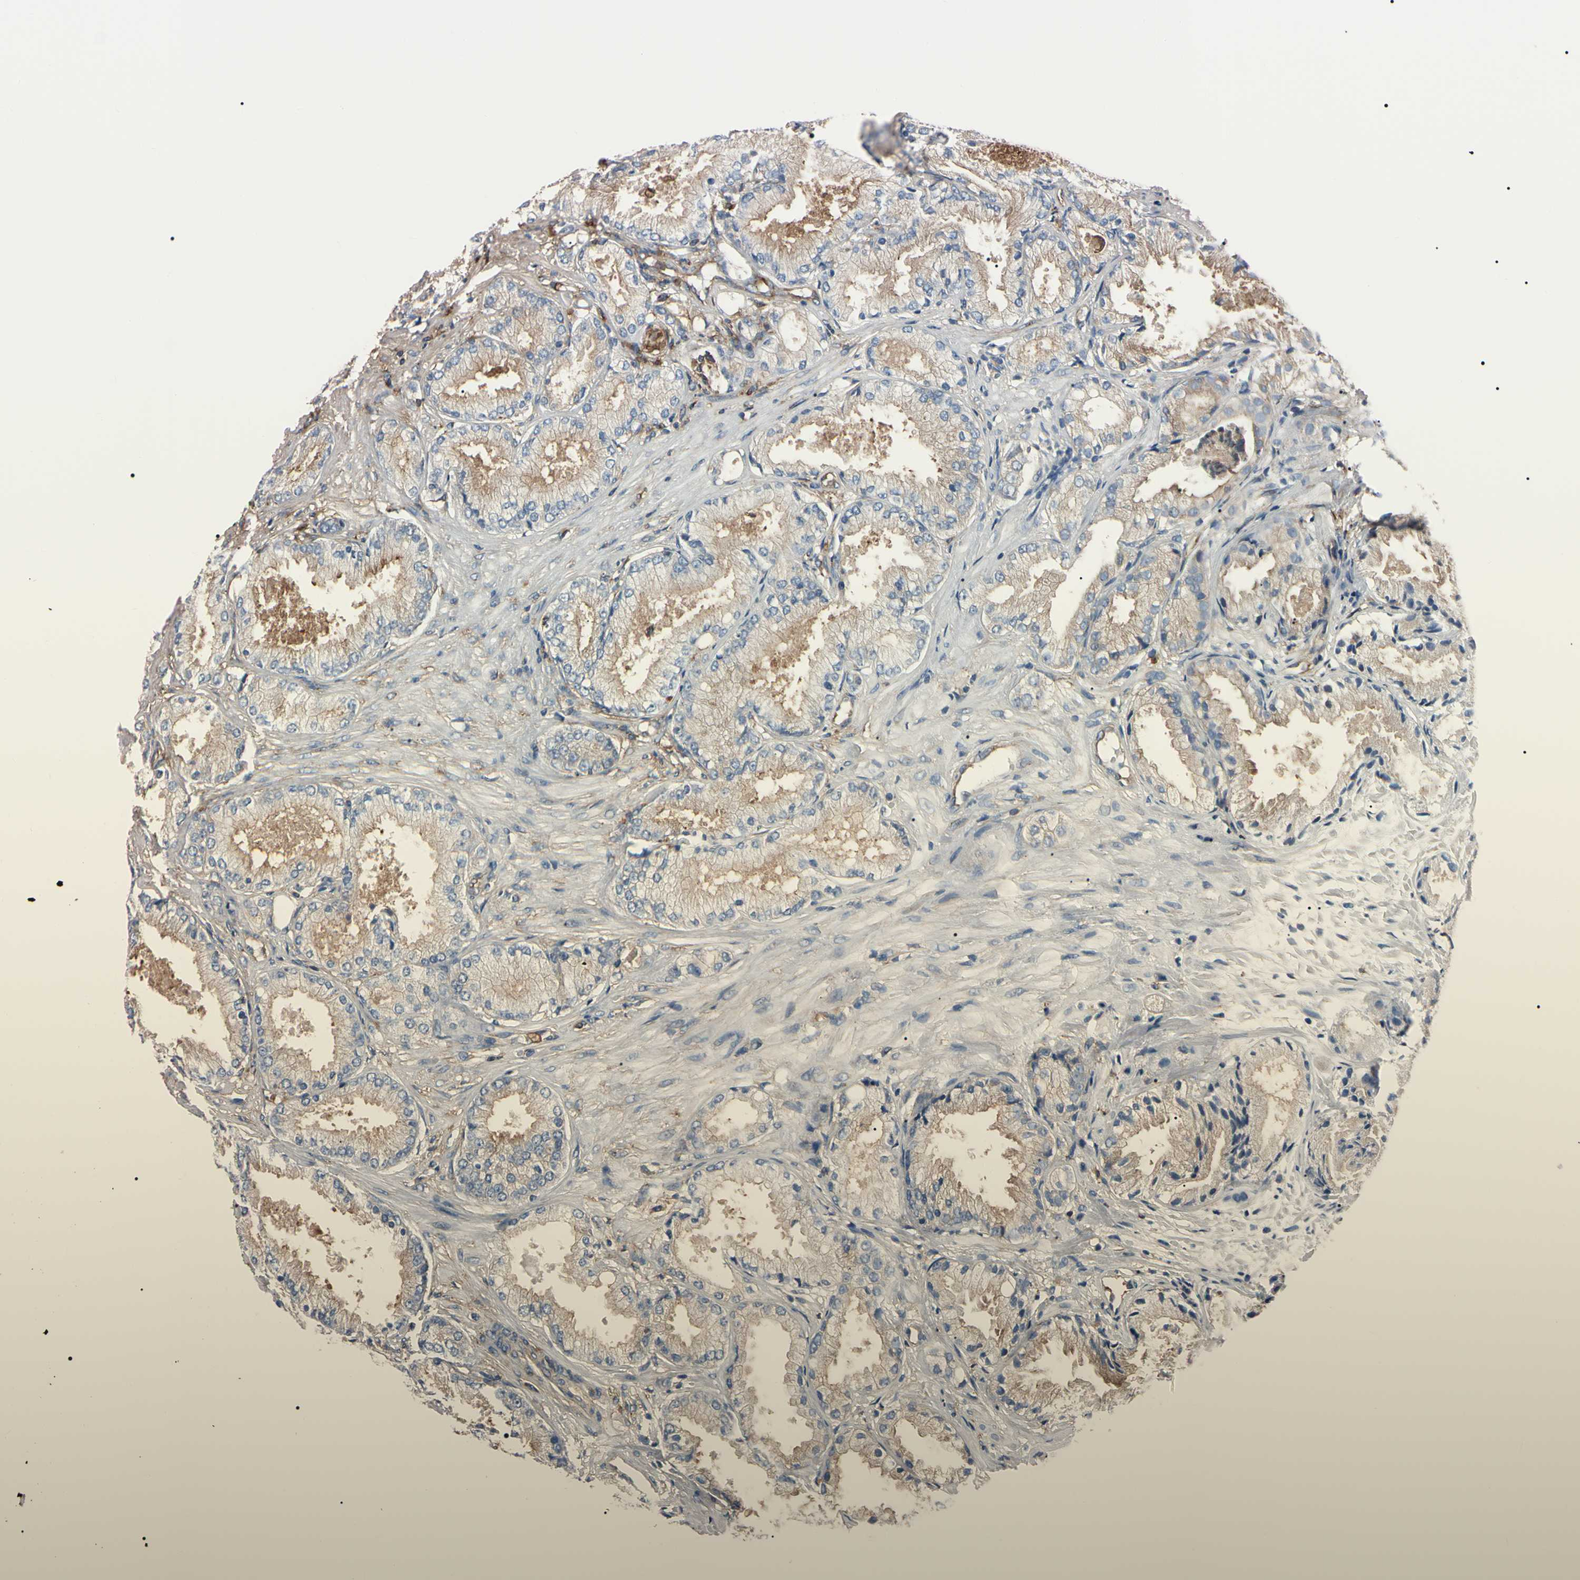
{"staining": {"intensity": "weak", "quantity": ">75%", "location": "cytoplasmic/membranous"}, "tissue": "prostate cancer", "cell_type": "Tumor cells", "image_type": "cancer", "snomed": [{"axis": "morphology", "description": "Adenocarcinoma, Low grade"}, {"axis": "topography", "description": "Prostate"}], "caption": "Tumor cells exhibit weak cytoplasmic/membranous staining in approximately >75% of cells in adenocarcinoma (low-grade) (prostate). The staining was performed using DAB (3,3'-diaminobenzidine) to visualize the protein expression in brown, while the nuclei were stained in blue with hematoxylin (Magnification: 20x).", "gene": "PRKACA", "patient": {"sex": "male", "age": 72}}